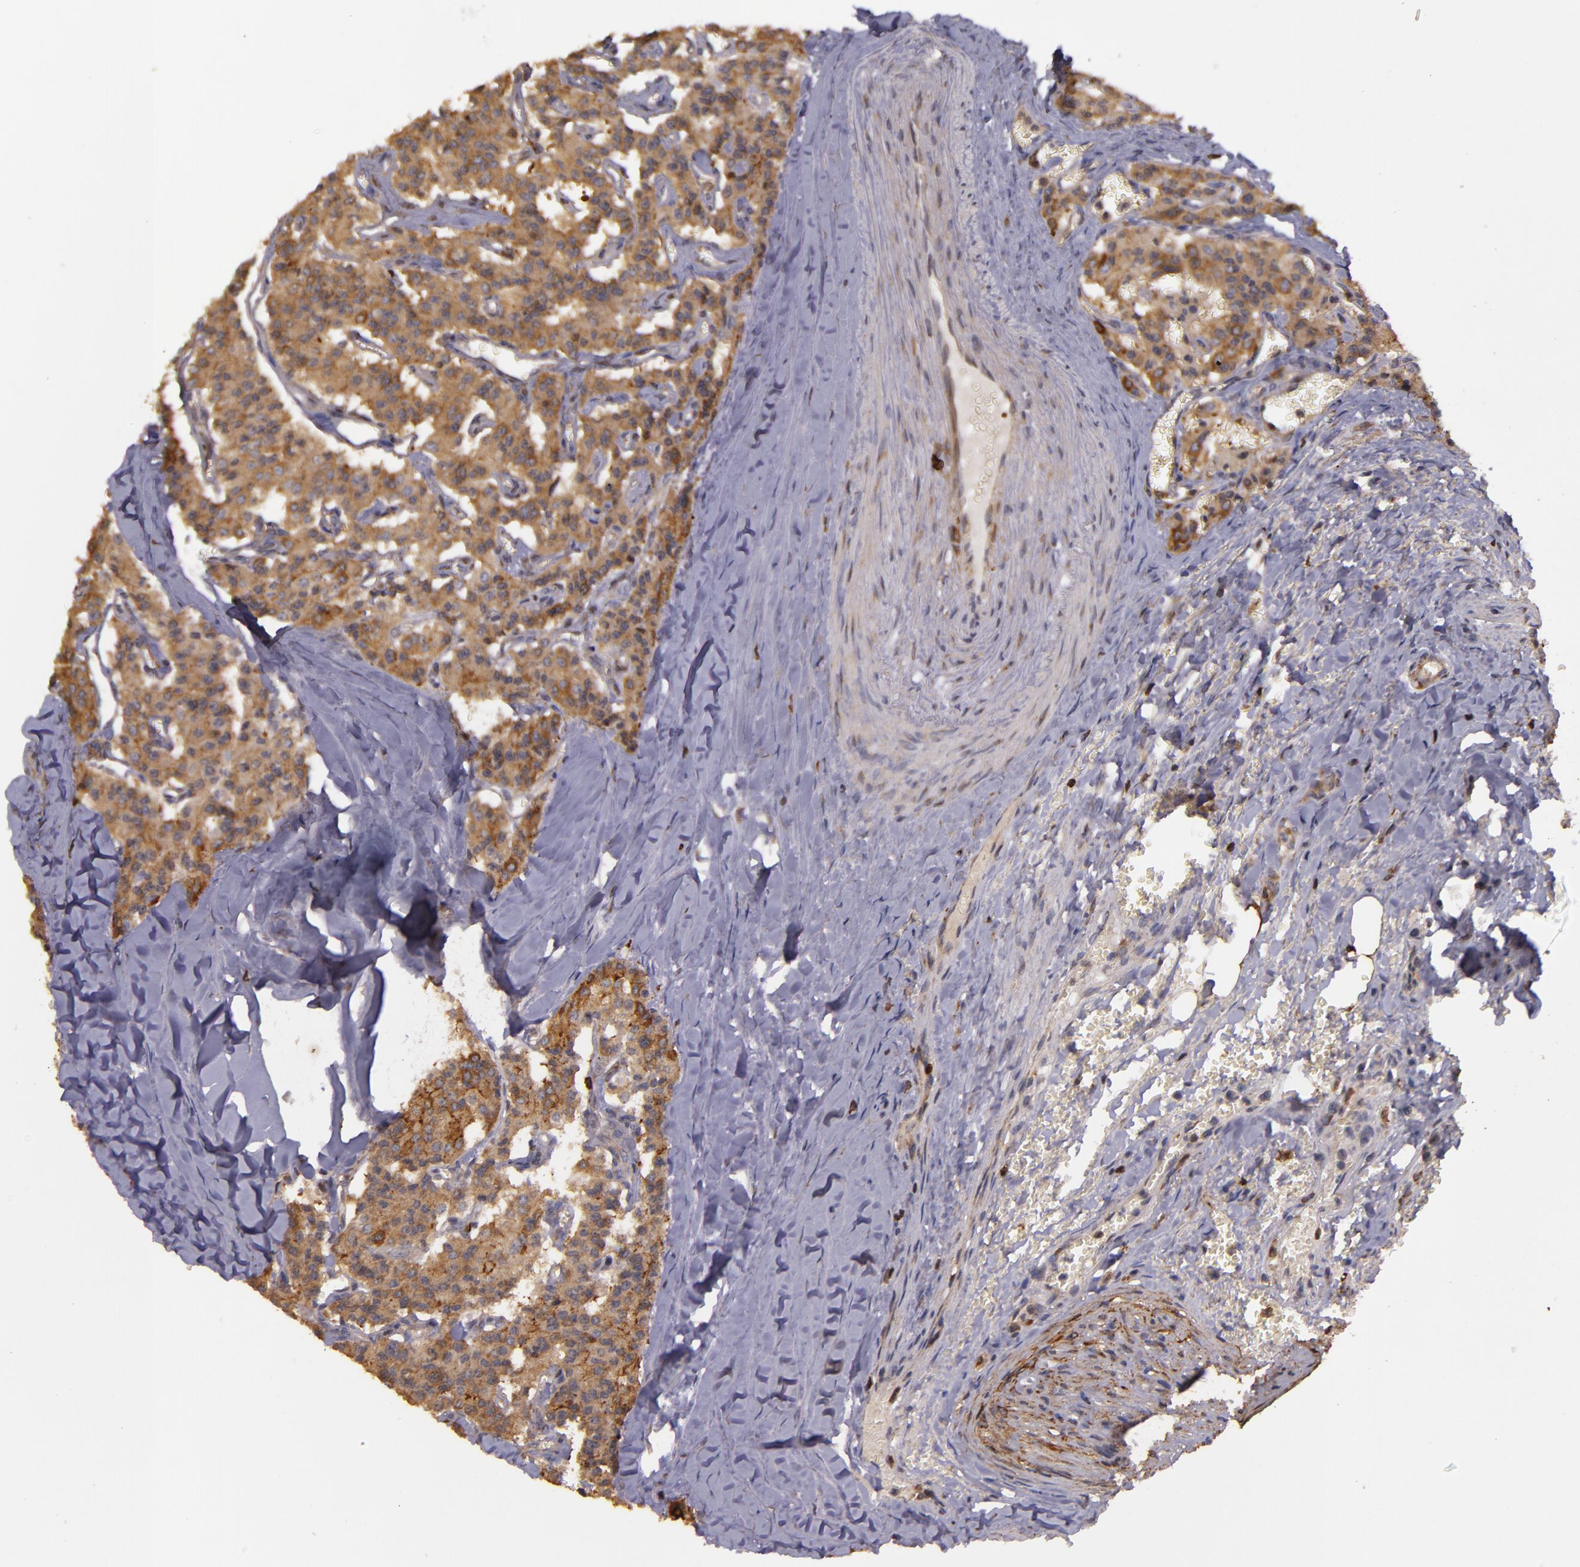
{"staining": {"intensity": "moderate", "quantity": ">75%", "location": "cytoplasmic/membranous"}, "tissue": "carcinoid", "cell_type": "Tumor cells", "image_type": "cancer", "snomed": [{"axis": "morphology", "description": "Carcinoid, malignant, NOS"}, {"axis": "topography", "description": "Bronchus"}], "caption": "Moderate cytoplasmic/membranous staining for a protein is present in approximately >75% of tumor cells of carcinoid (malignant) using immunohistochemistry (IHC).", "gene": "SLC9A3R1", "patient": {"sex": "male", "age": 55}}